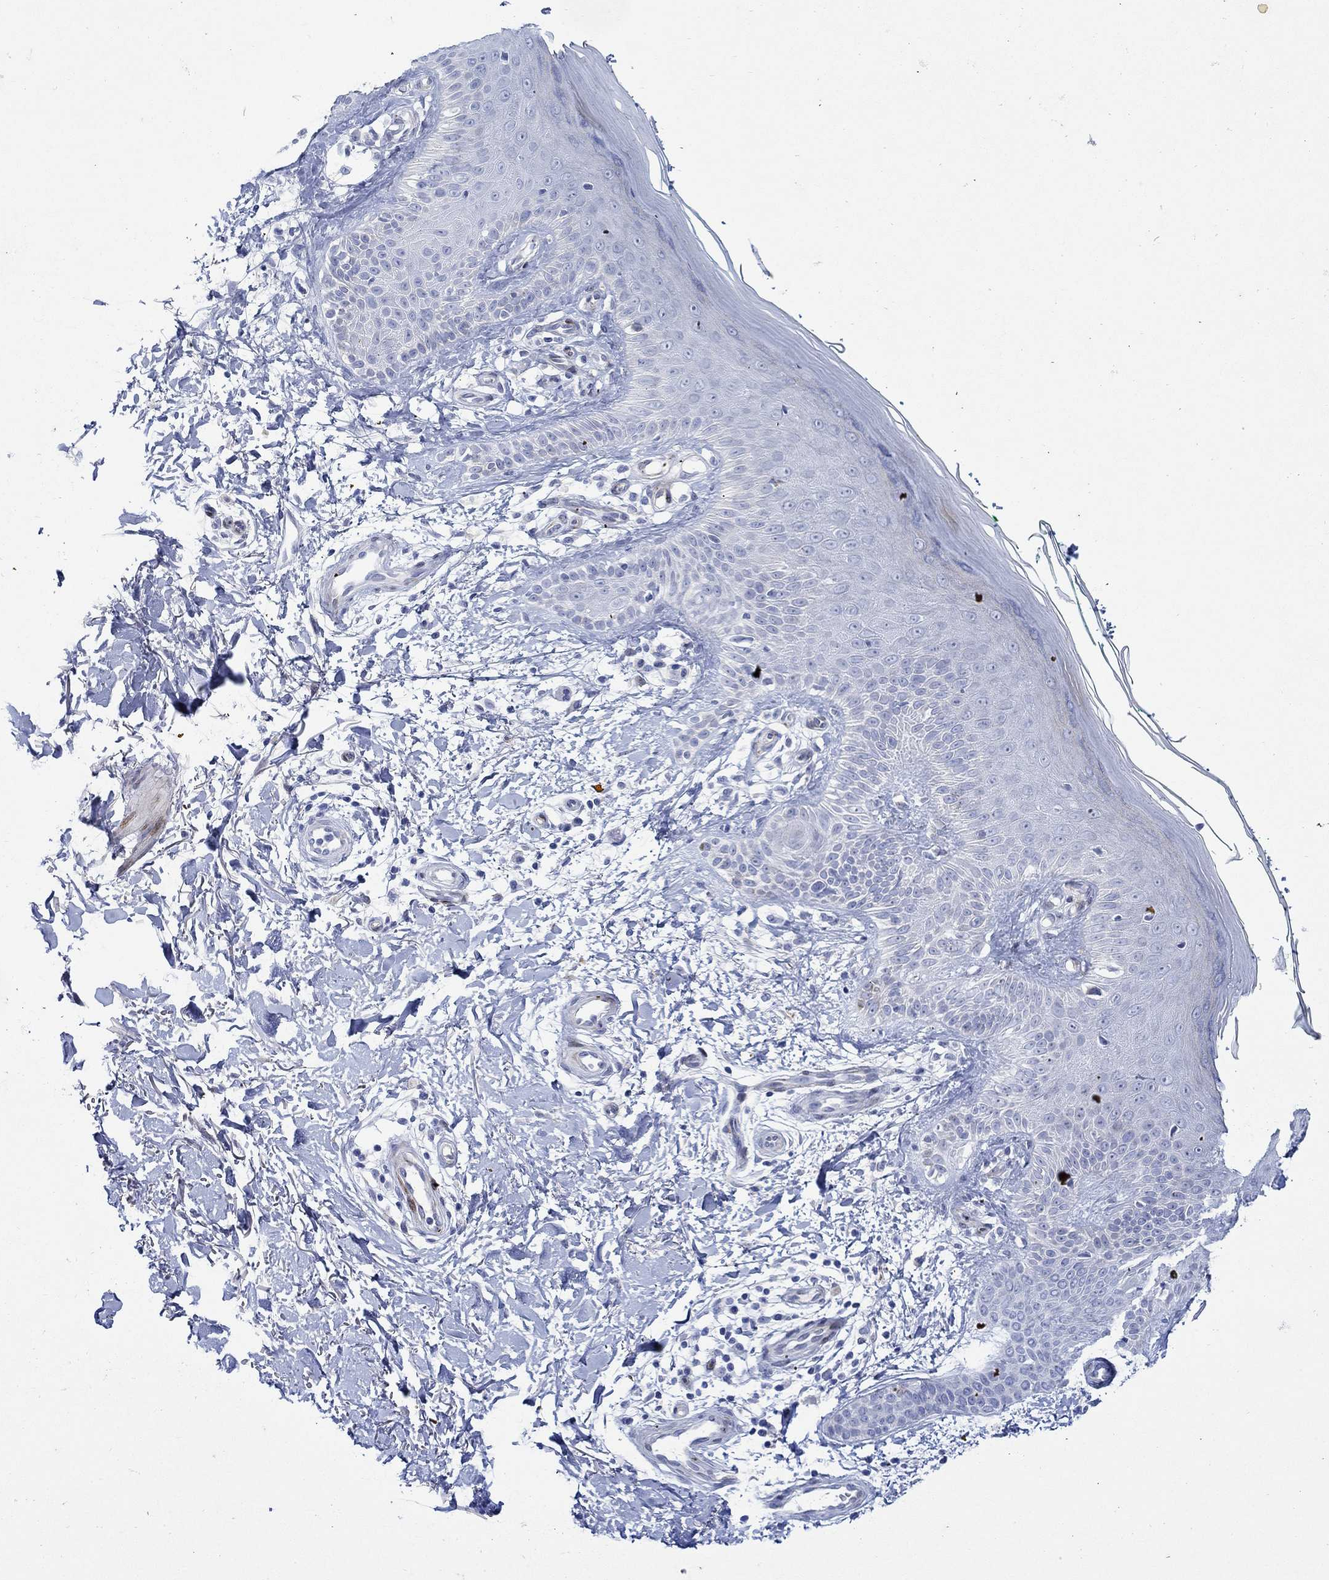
{"staining": {"intensity": "negative", "quantity": "none", "location": "none"}, "tissue": "skin", "cell_type": "Fibroblasts", "image_type": "normal", "snomed": [{"axis": "morphology", "description": "Normal tissue, NOS"}, {"axis": "morphology", "description": "Inflammation, NOS"}, {"axis": "morphology", "description": "Fibrosis, NOS"}, {"axis": "topography", "description": "Skin"}], "caption": "A high-resolution histopathology image shows immunohistochemistry staining of unremarkable skin, which displays no significant positivity in fibroblasts.", "gene": "KSR2", "patient": {"sex": "male", "age": 71}}